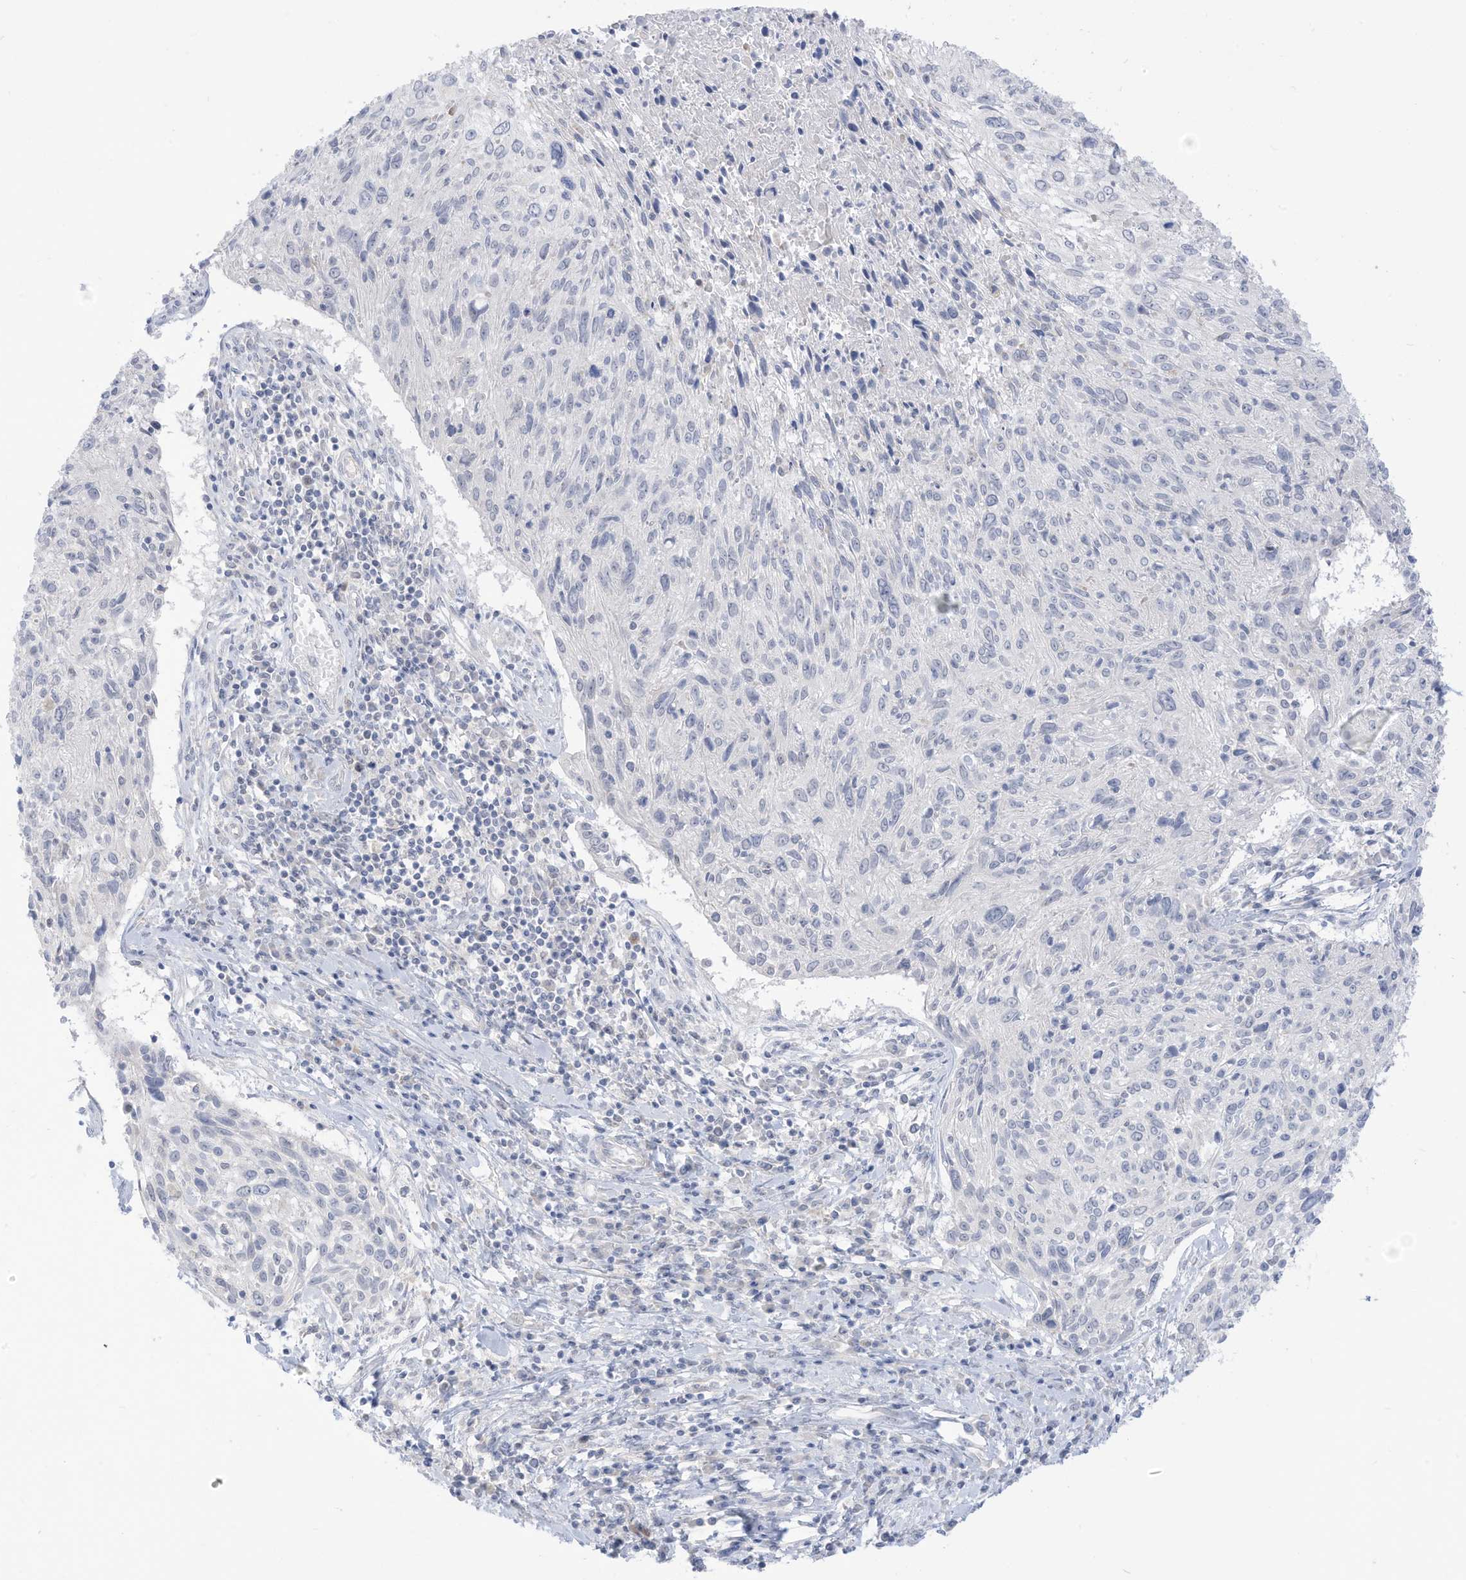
{"staining": {"intensity": "negative", "quantity": "none", "location": "none"}, "tissue": "cervical cancer", "cell_type": "Tumor cells", "image_type": "cancer", "snomed": [{"axis": "morphology", "description": "Squamous cell carcinoma, NOS"}, {"axis": "topography", "description": "Cervix"}], "caption": "DAB immunohistochemical staining of cervical cancer (squamous cell carcinoma) demonstrates no significant expression in tumor cells.", "gene": "OGT", "patient": {"sex": "female", "age": 51}}